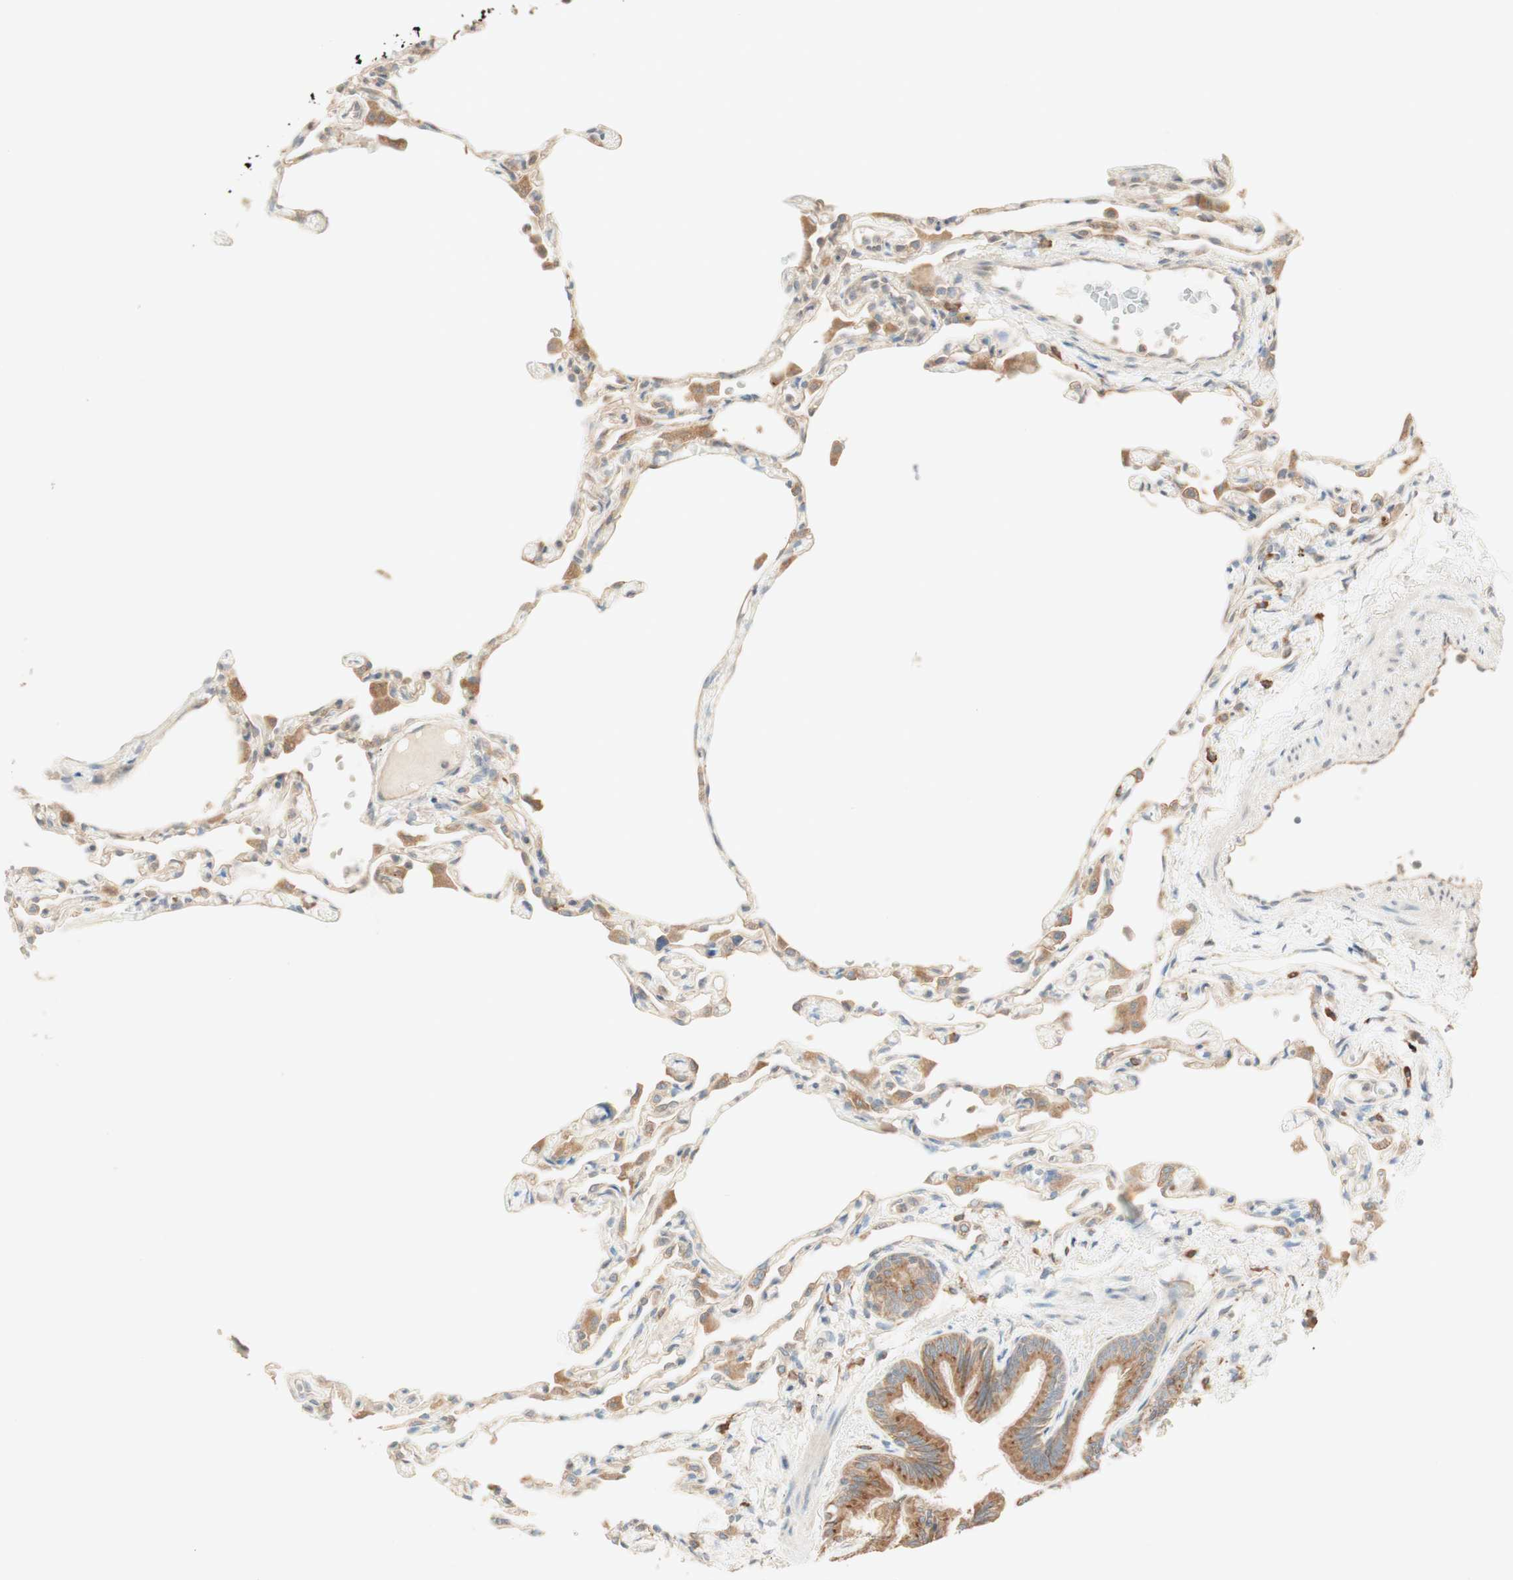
{"staining": {"intensity": "weak", "quantity": "25%-75%", "location": "cytoplasmic/membranous"}, "tissue": "lung", "cell_type": "Alveolar cells", "image_type": "normal", "snomed": [{"axis": "morphology", "description": "Normal tissue, NOS"}, {"axis": "topography", "description": "Lung"}], "caption": "Alveolar cells display low levels of weak cytoplasmic/membranous expression in about 25%-75% of cells in benign human lung.", "gene": "CLCN2", "patient": {"sex": "female", "age": 49}}